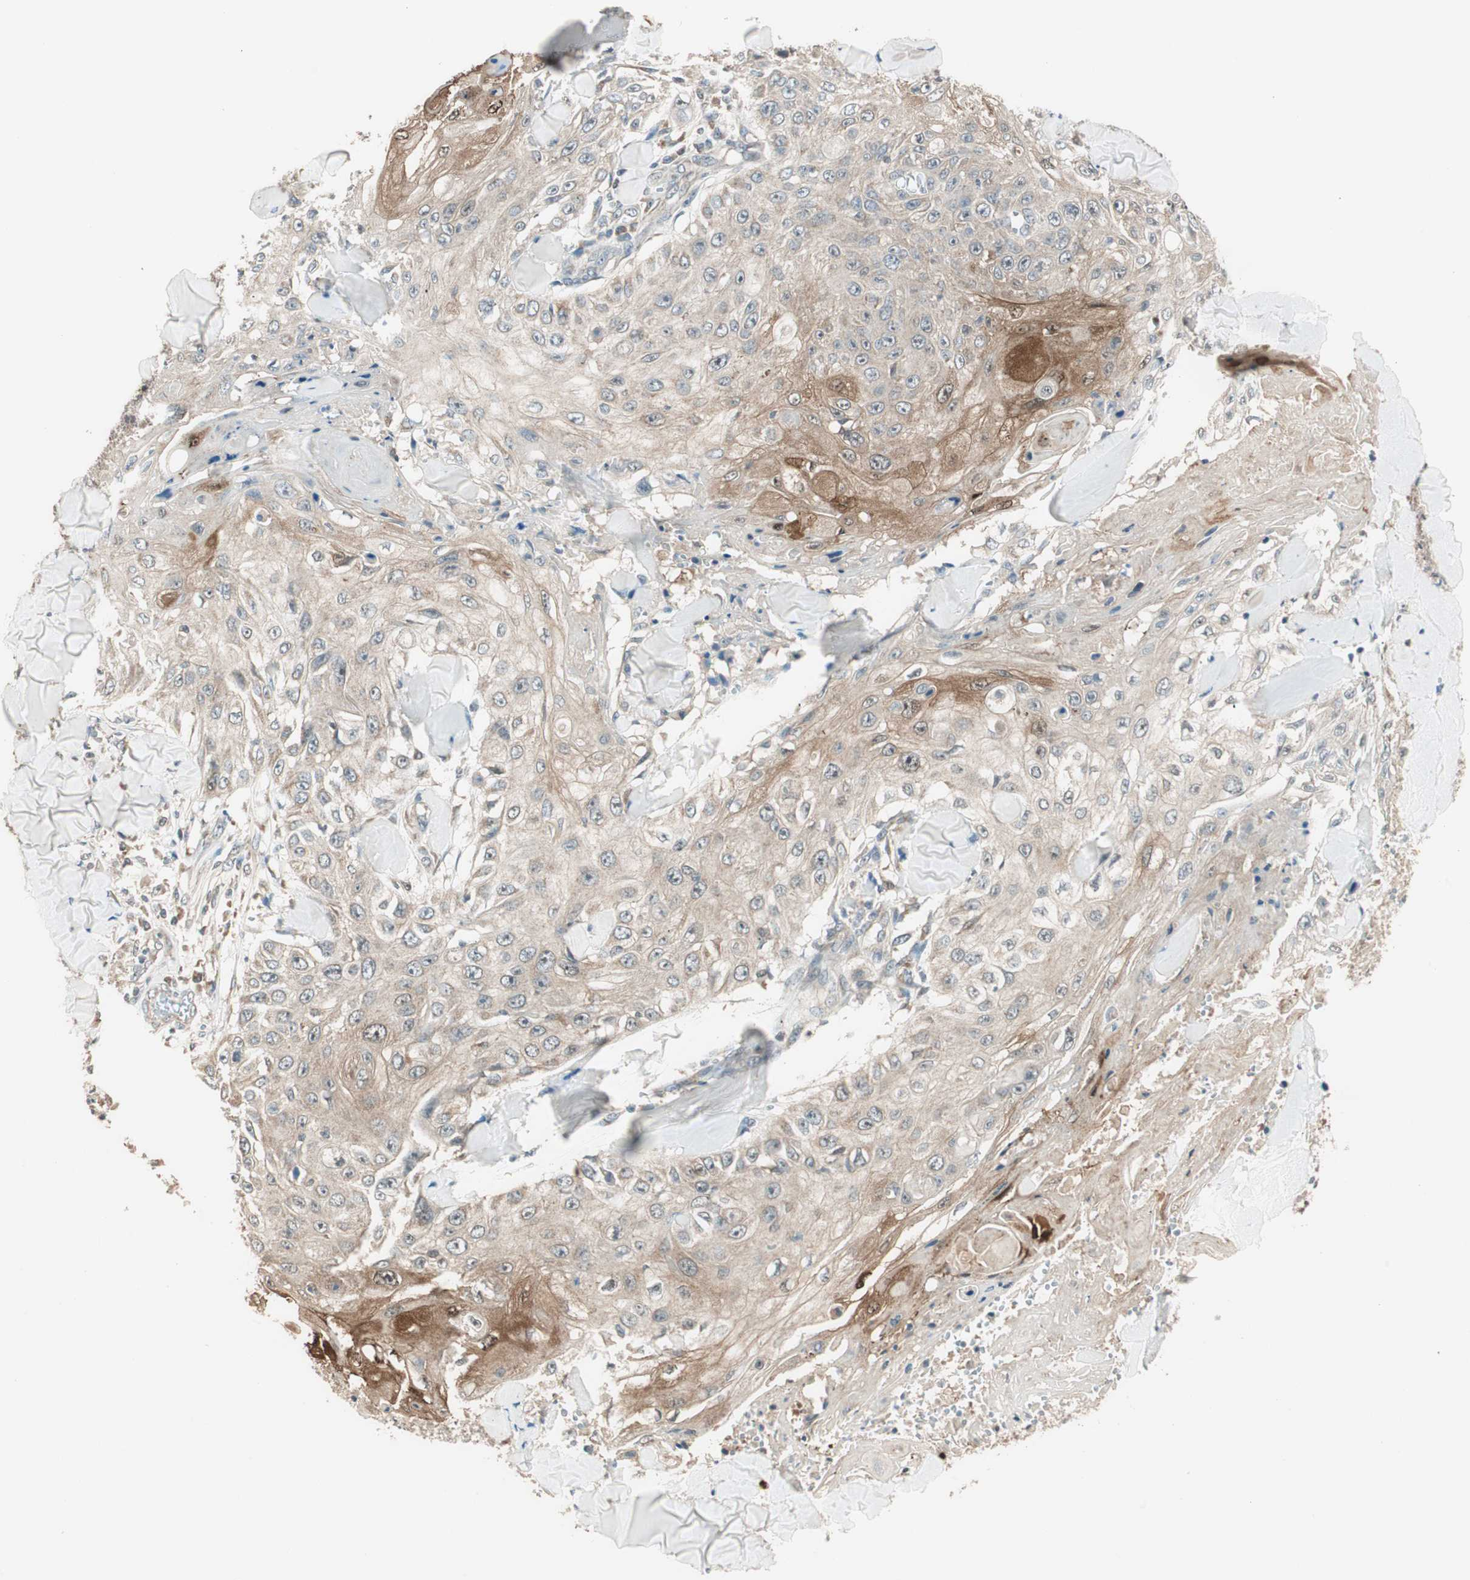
{"staining": {"intensity": "moderate", "quantity": ">75%", "location": "cytoplasmic/membranous"}, "tissue": "skin cancer", "cell_type": "Tumor cells", "image_type": "cancer", "snomed": [{"axis": "morphology", "description": "Squamous cell carcinoma, NOS"}, {"axis": "topography", "description": "Skin"}], "caption": "Immunohistochemistry (IHC) (DAB (3,3'-diaminobenzidine)) staining of human skin squamous cell carcinoma exhibits moderate cytoplasmic/membranous protein staining in about >75% of tumor cells.", "gene": "TRIM21", "patient": {"sex": "male", "age": 86}}